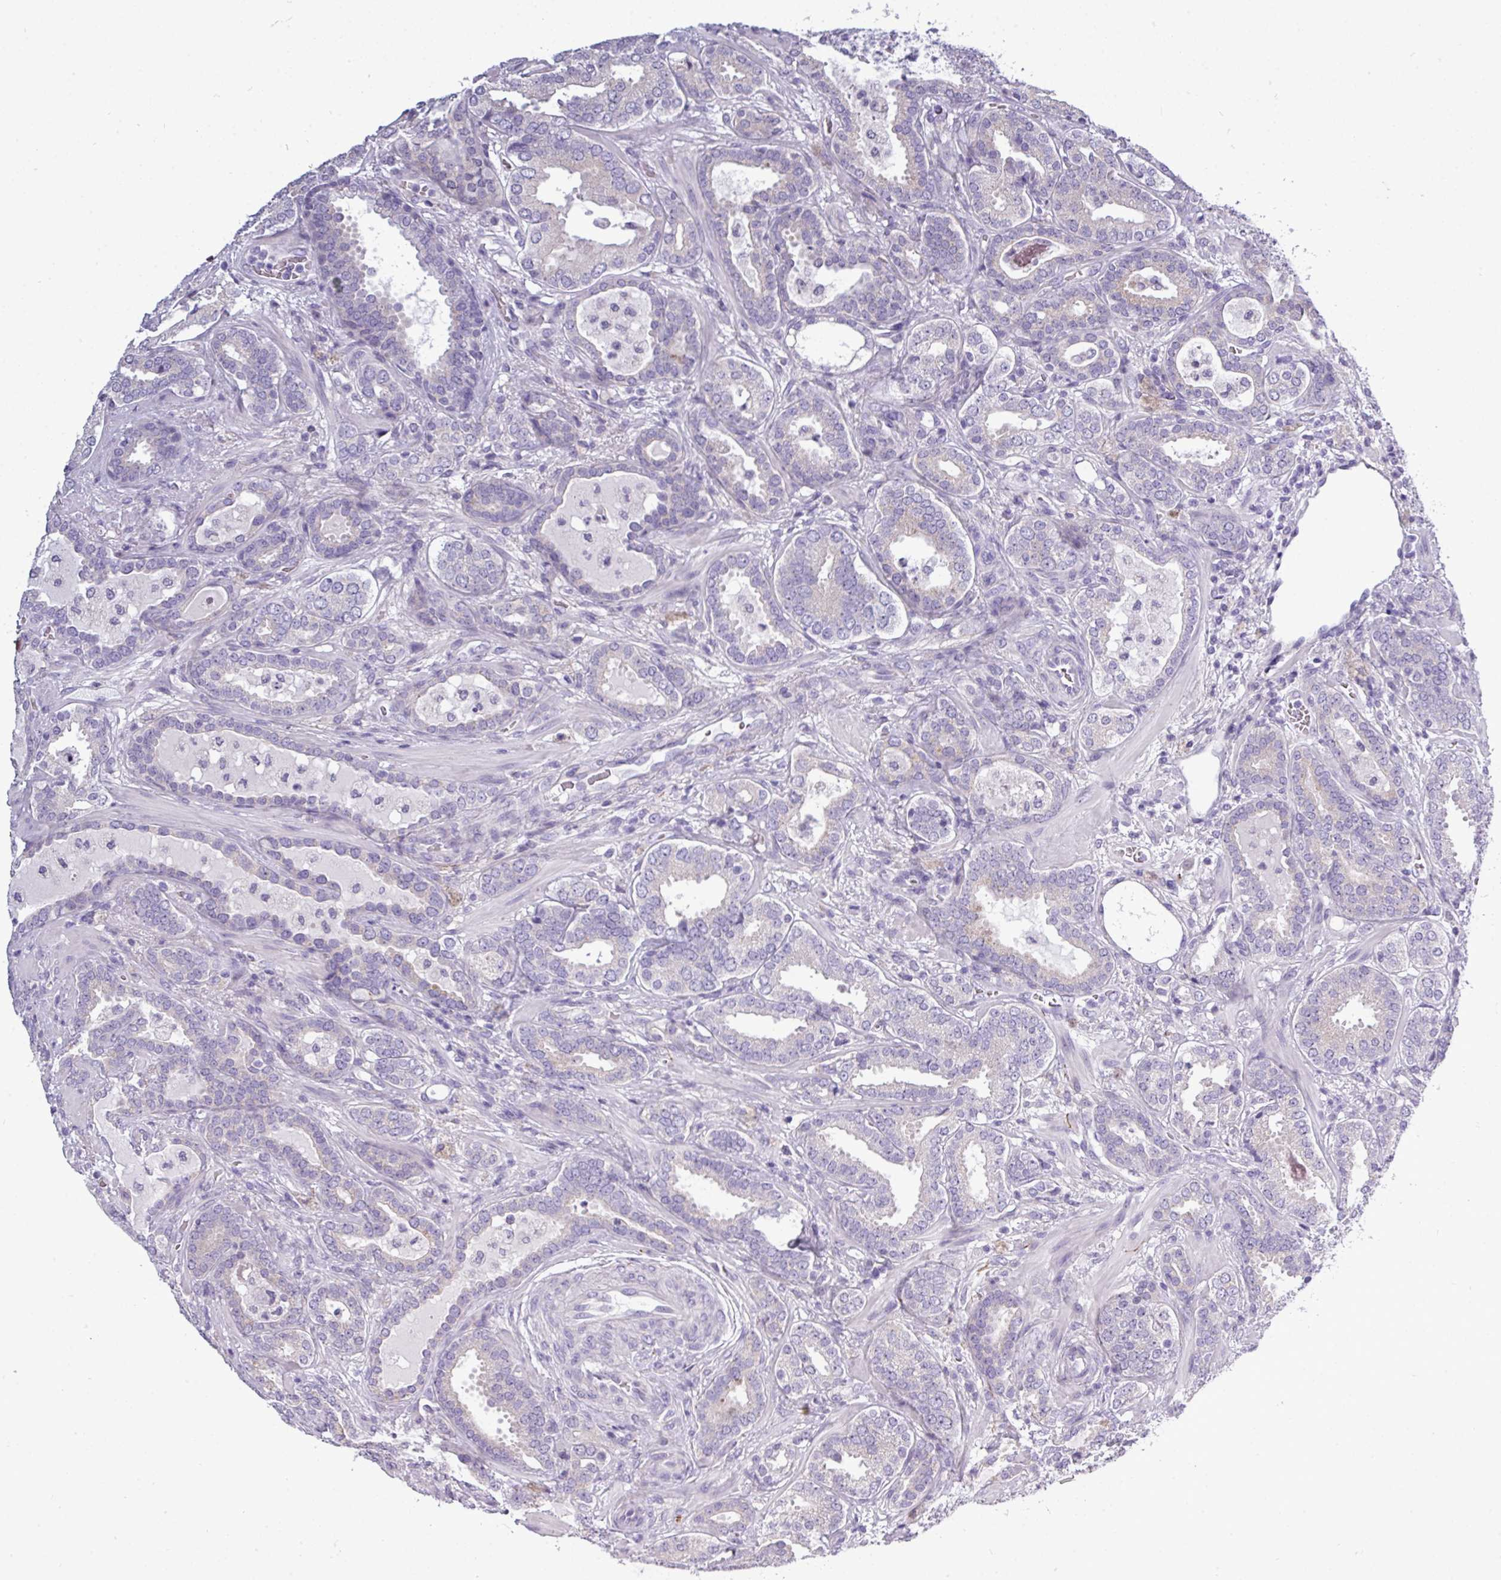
{"staining": {"intensity": "negative", "quantity": "none", "location": "none"}, "tissue": "prostate cancer", "cell_type": "Tumor cells", "image_type": "cancer", "snomed": [{"axis": "morphology", "description": "Adenocarcinoma, High grade"}, {"axis": "topography", "description": "Prostate"}], "caption": "Immunohistochemical staining of prostate cancer reveals no significant staining in tumor cells.", "gene": "DNAAF9", "patient": {"sex": "male", "age": 65}}